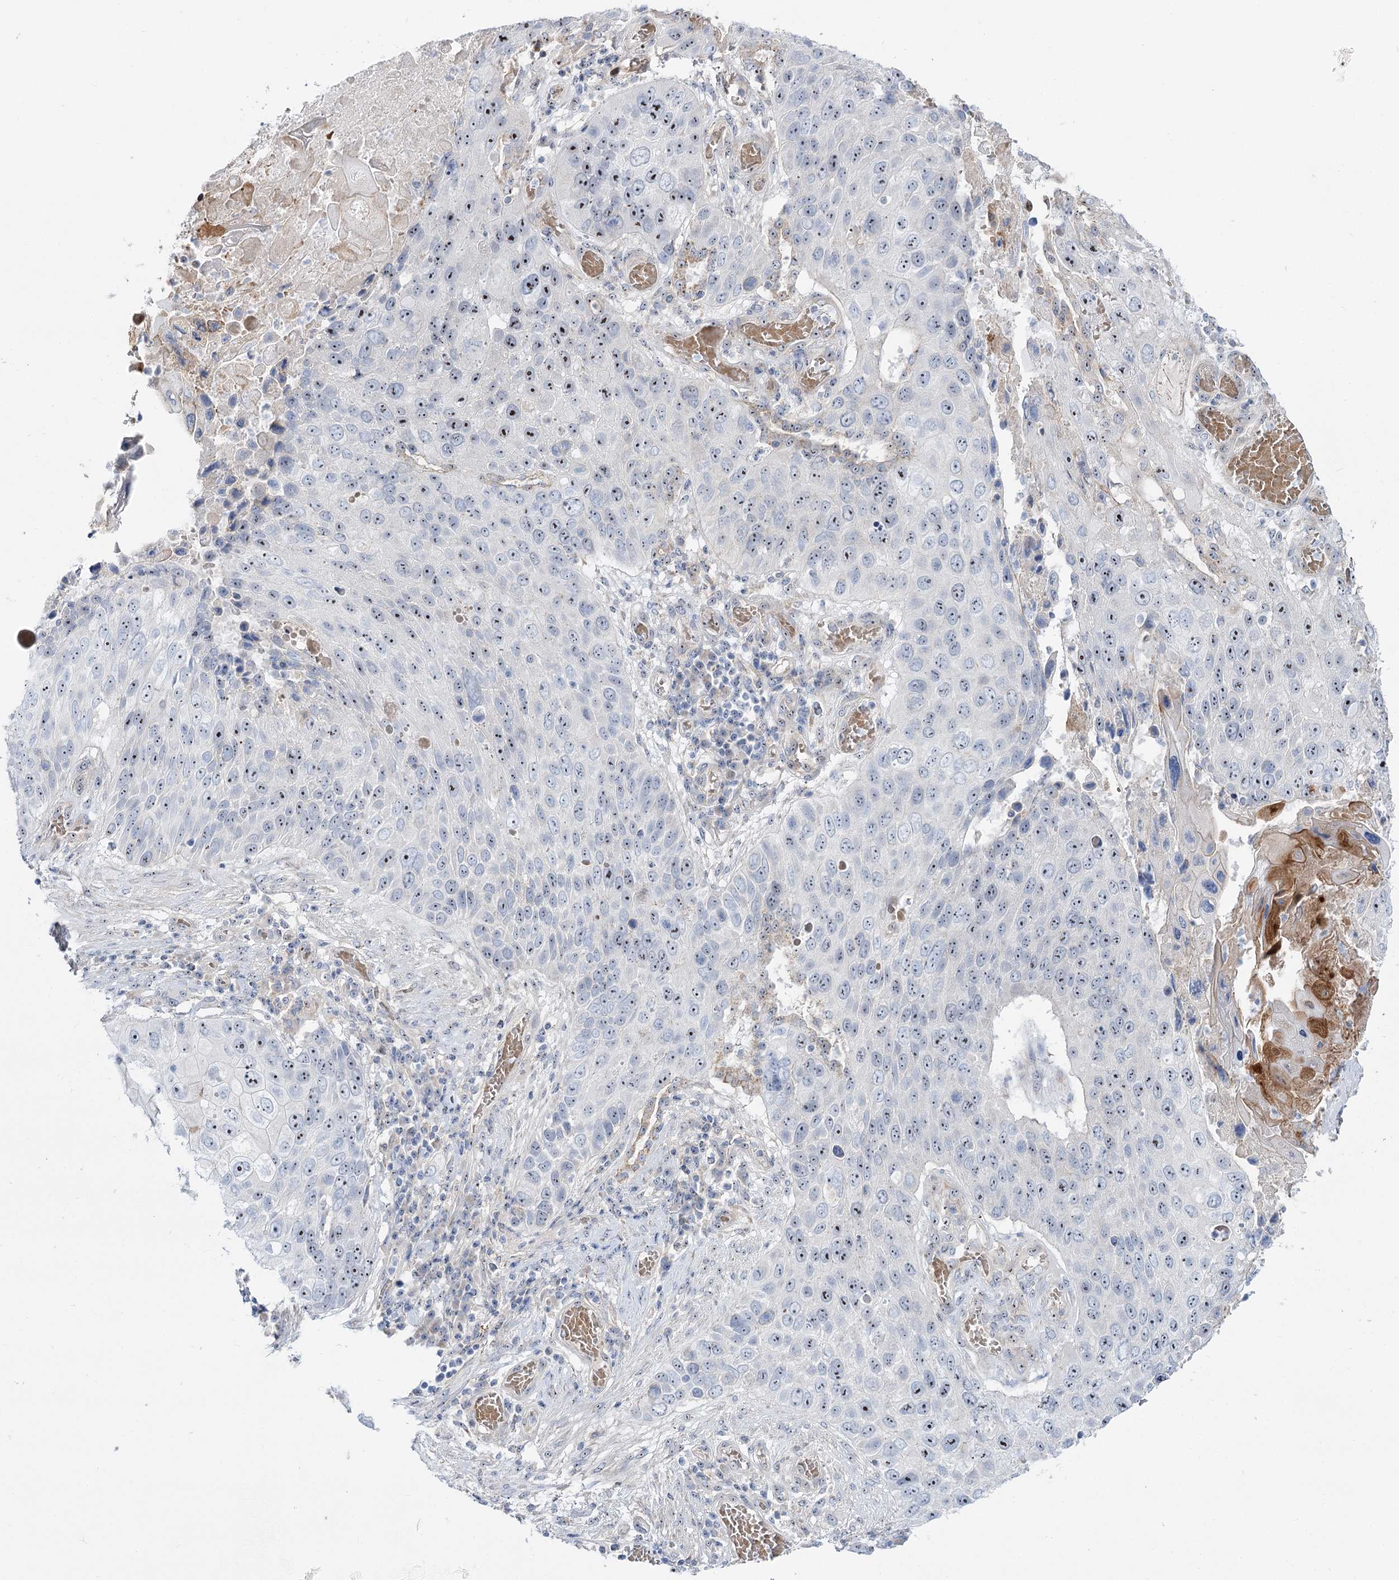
{"staining": {"intensity": "strong", "quantity": "<25%", "location": "nuclear"}, "tissue": "lung cancer", "cell_type": "Tumor cells", "image_type": "cancer", "snomed": [{"axis": "morphology", "description": "Squamous cell carcinoma, NOS"}, {"axis": "topography", "description": "Lung"}], "caption": "Strong nuclear expression is present in approximately <25% of tumor cells in squamous cell carcinoma (lung).", "gene": "SUOX", "patient": {"sex": "male", "age": 61}}